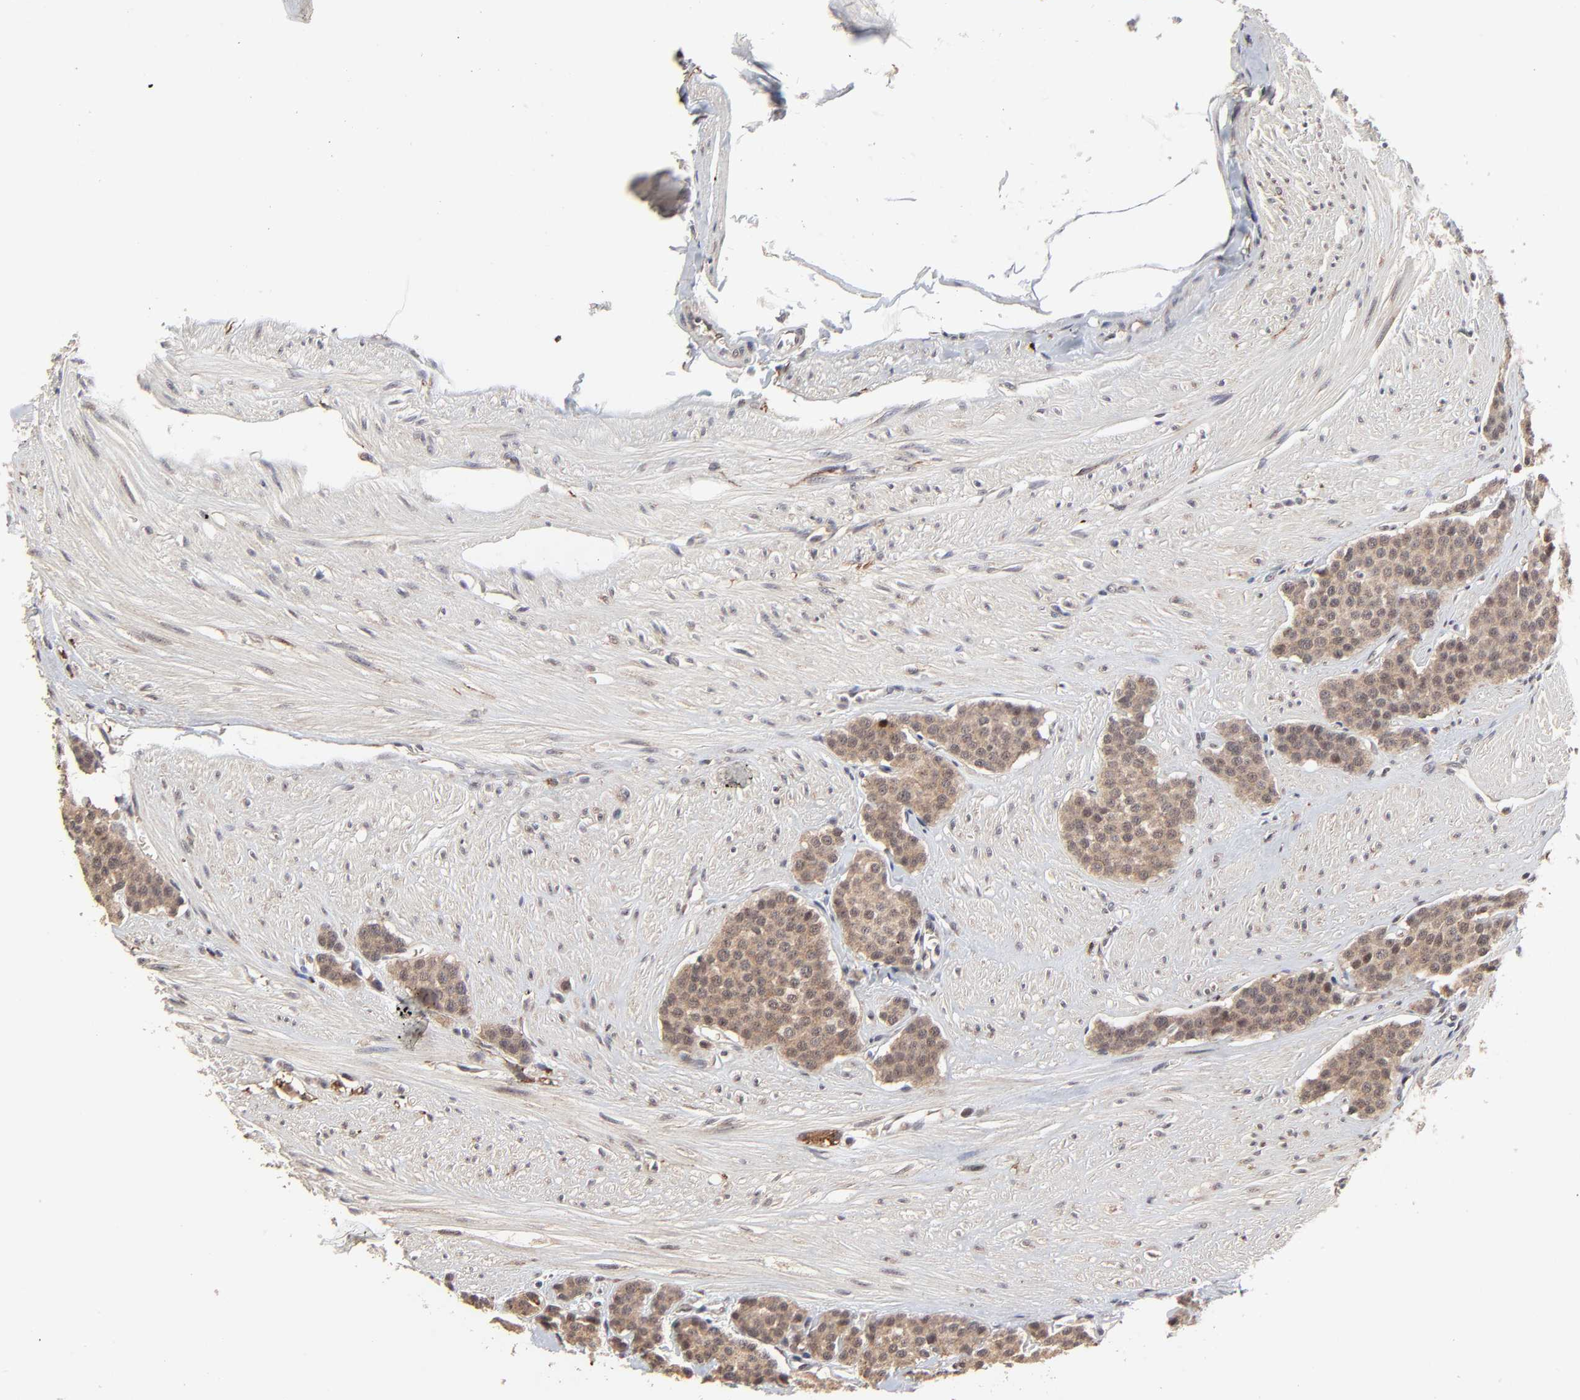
{"staining": {"intensity": "moderate", "quantity": ">75%", "location": "cytoplasmic/membranous"}, "tissue": "carcinoid", "cell_type": "Tumor cells", "image_type": "cancer", "snomed": [{"axis": "morphology", "description": "Carcinoid, malignant, NOS"}, {"axis": "topography", "description": "Small intestine"}], "caption": "This photomicrograph displays IHC staining of carcinoid (malignant), with medium moderate cytoplasmic/membranous expression in approximately >75% of tumor cells.", "gene": "FRMD8", "patient": {"sex": "male", "age": 60}}